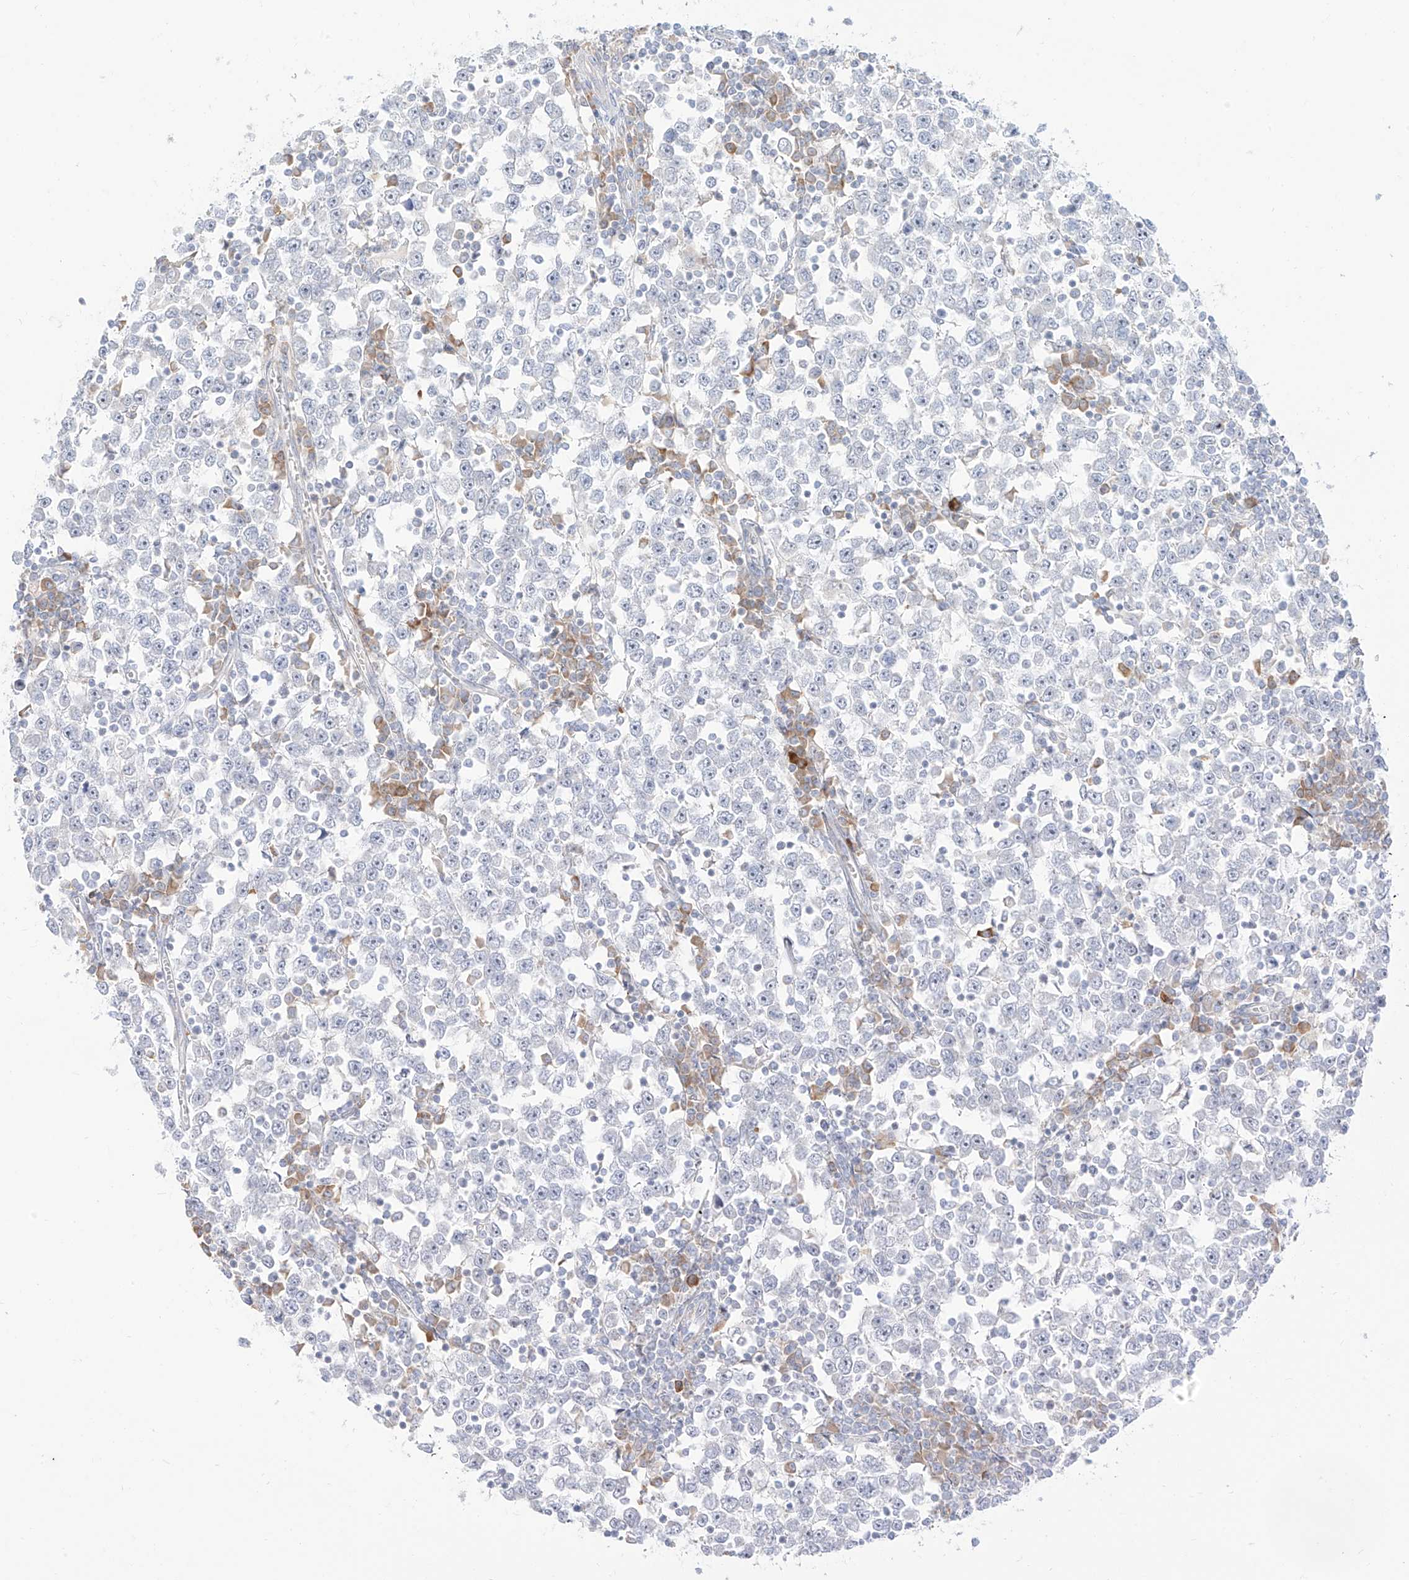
{"staining": {"intensity": "negative", "quantity": "none", "location": "none"}, "tissue": "testis cancer", "cell_type": "Tumor cells", "image_type": "cancer", "snomed": [{"axis": "morphology", "description": "Seminoma, NOS"}, {"axis": "topography", "description": "Testis"}], "caption": "Immunohistochemistry micrograph of human testis cancer stained for a protein (brown), which demonstrates no expression in tumor cells.", "gene": "SYTL3", "patient": {"sex": "male", "age": 65}}